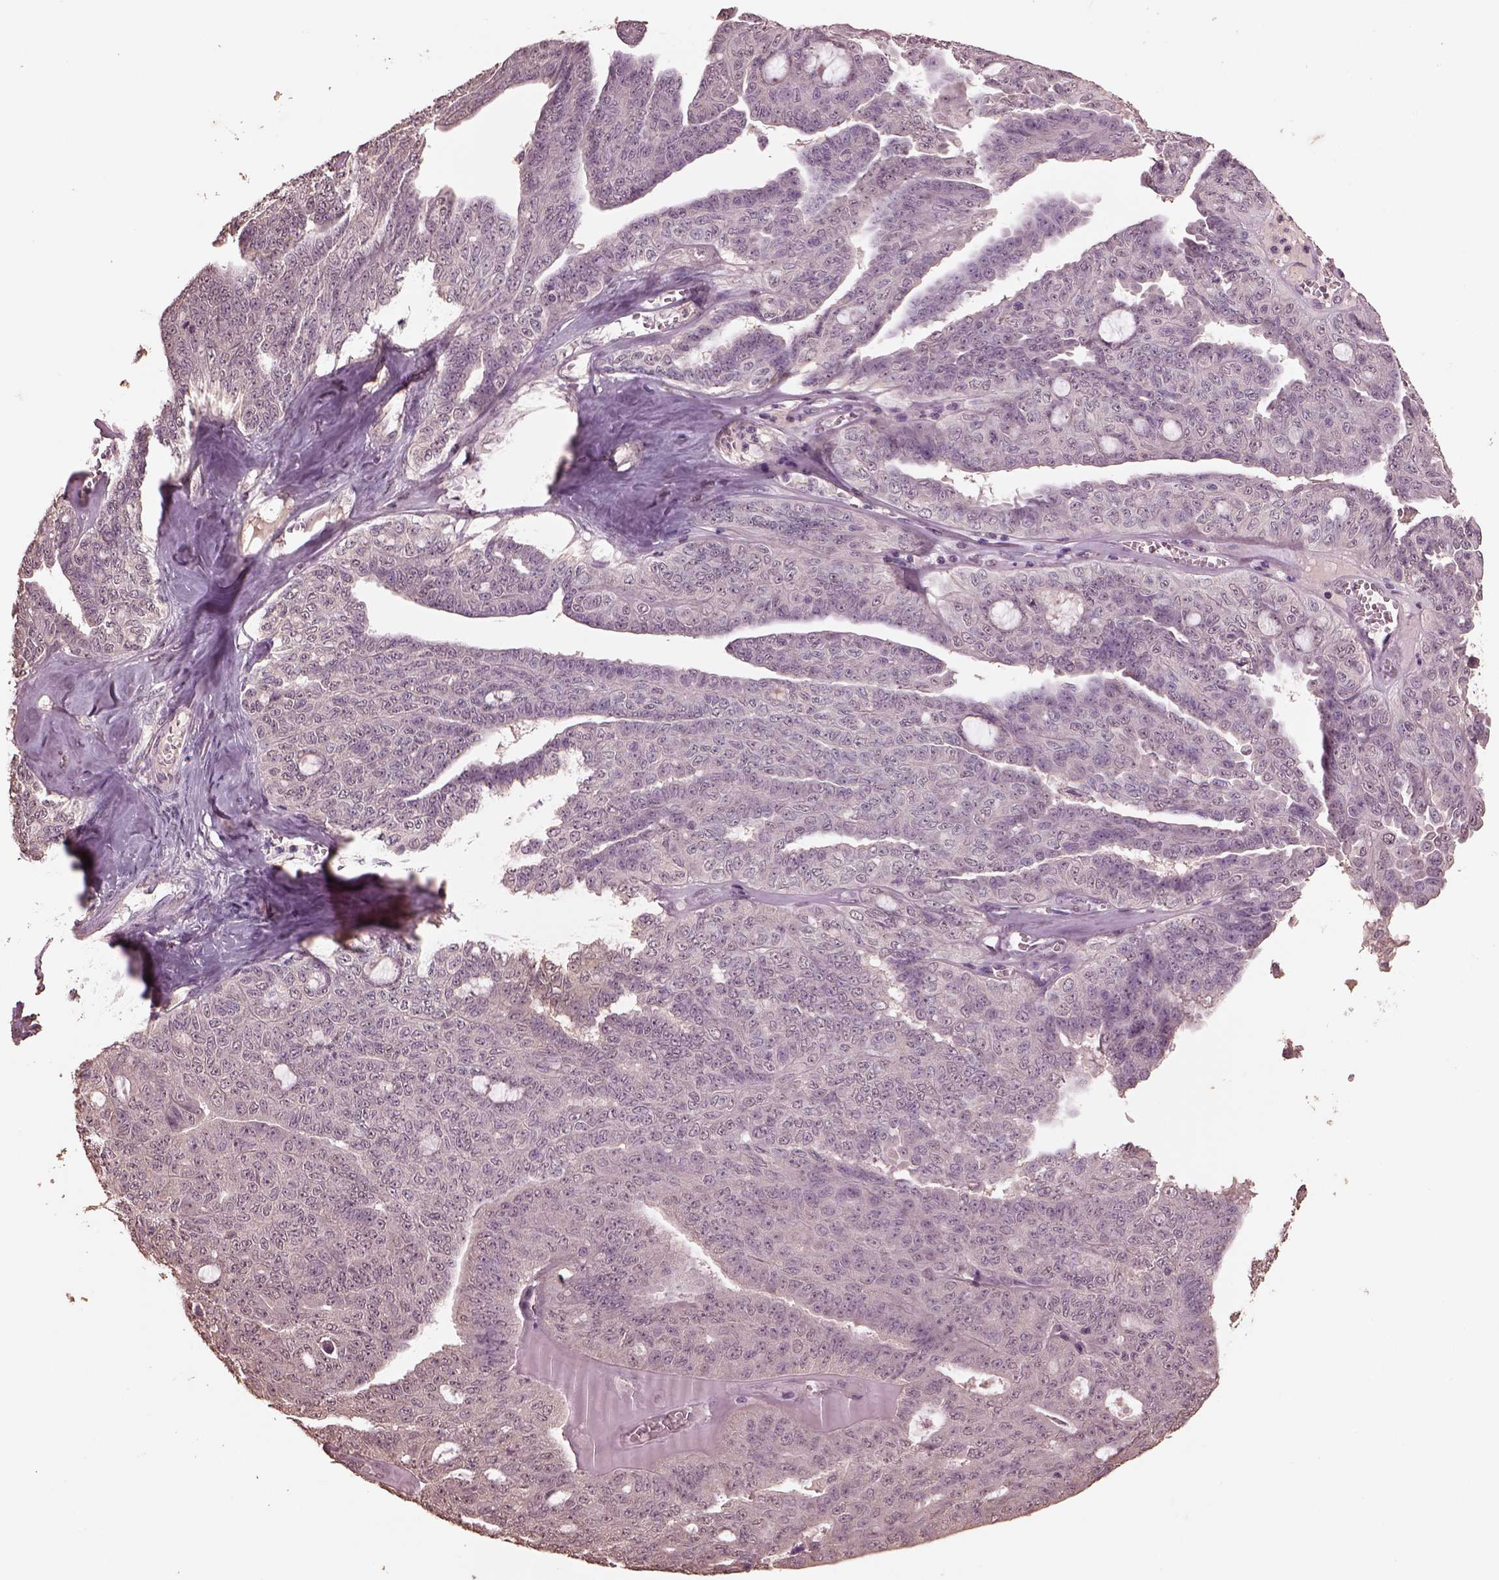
{"staining": {"intensity": "negative", "quantity": "none", "location": "none"}, "tissue": "ovarian cancer", "cell_type": "Tumor cells", "image_type": "cancer", "snomed": [{"axis": "morphology", "description": "Cystadenocarcinoma, serous, NOS"}, {"axis": "topography", "description": "Ovary"}], "caption": "Histopathology image shows no significant protein expression in tumor cells of ovarian cancer.", "gene": "CPT1C", "patient": {"sex": "female", "age": 71}}